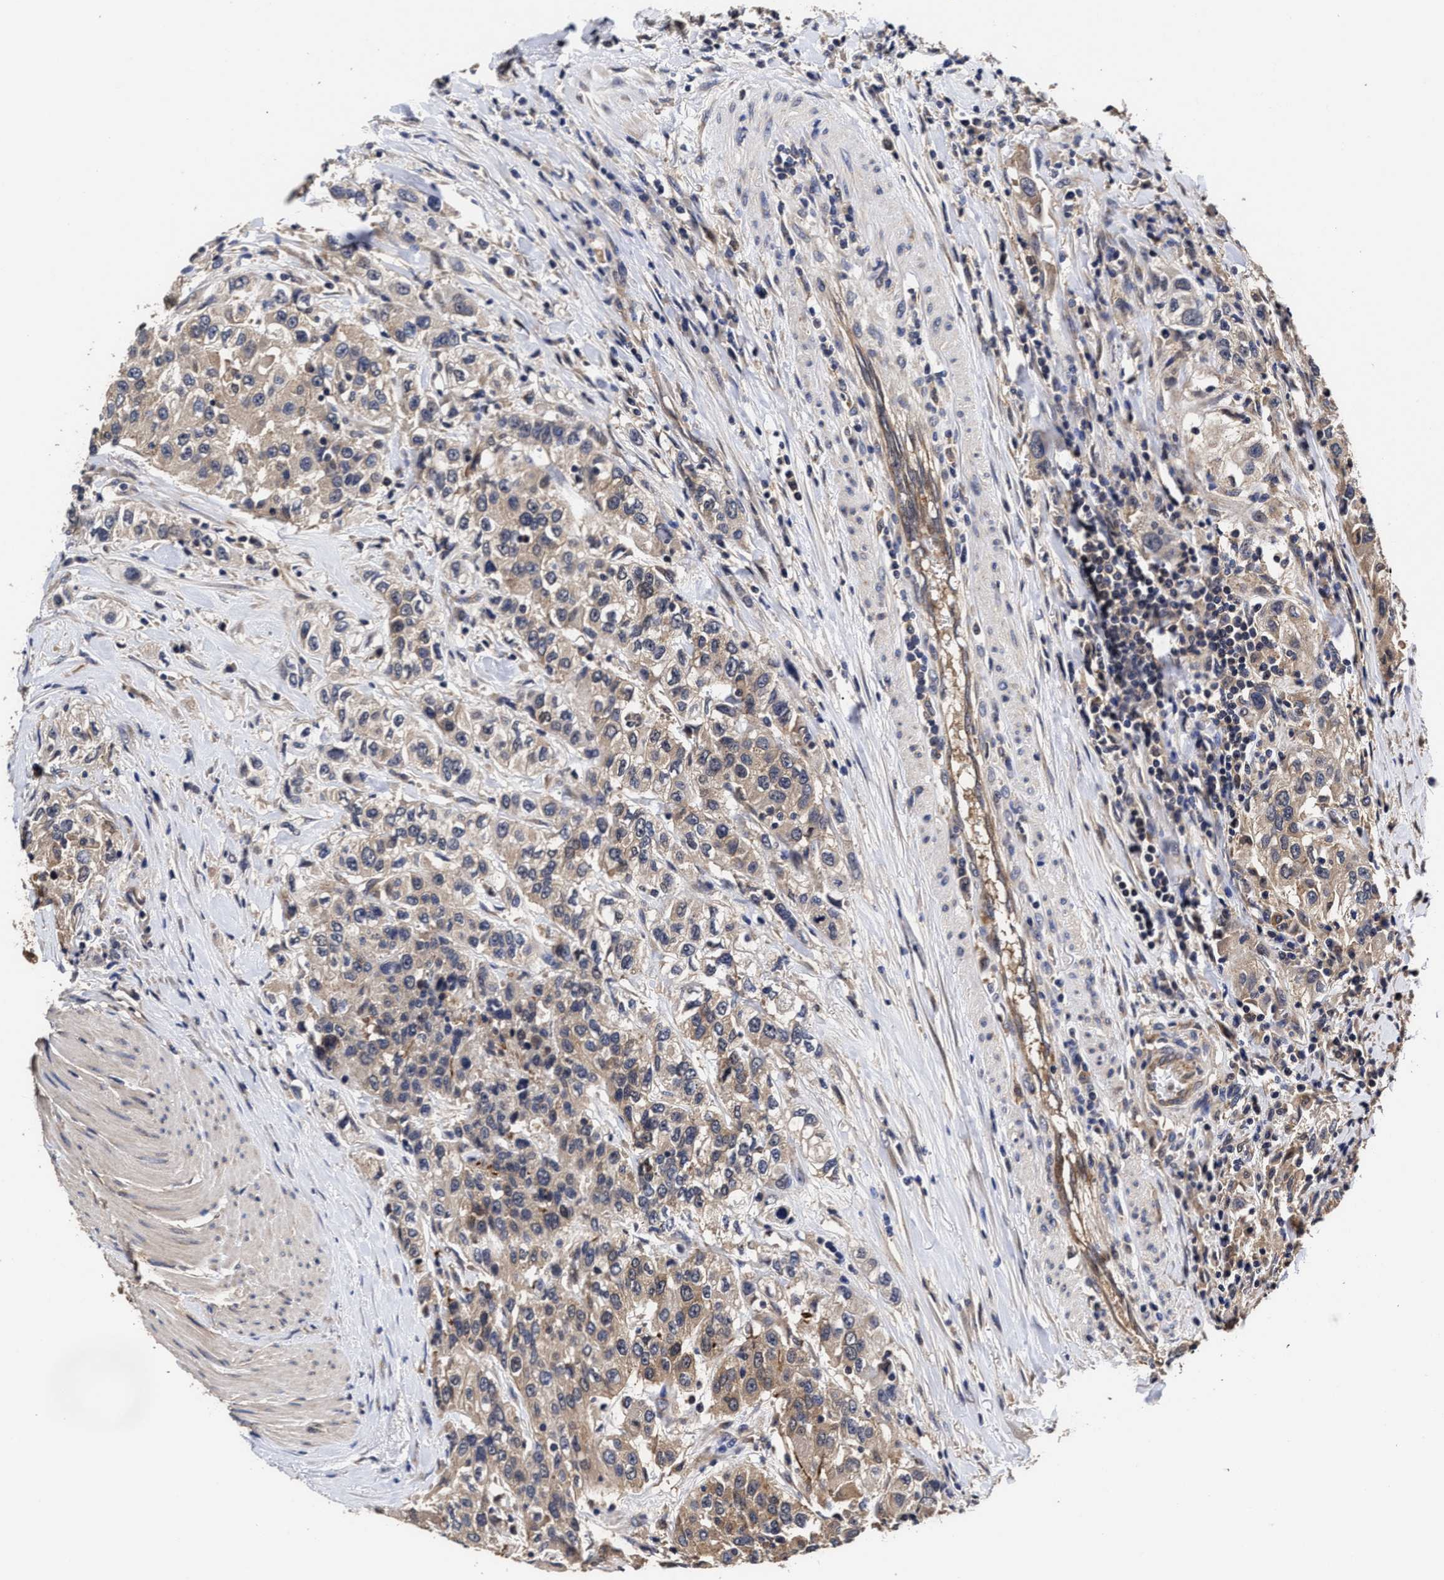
{"staining": {"intensity": "moderate", "quantity": "25%-75%", "location": "cytoplasmic/membranous"}, "tissue": "urothelial cancer", "cell_type": "Tumor cells", "image_type": "cancer", "snomed": [{"axis": "morphology", "description": "Urothelial carcinoma, High grade"}, {"axis": "topography", "description": "Urinary bladder"}], "caption": "Immunohistochemical staining of urothelial cancer reveals medium levels of moderate cytoplasmic/membranous staining in approximately 25%-75% of tumor cells.", "gene": "SOCS5", "patient": {"sex": "female", "age": 80}}